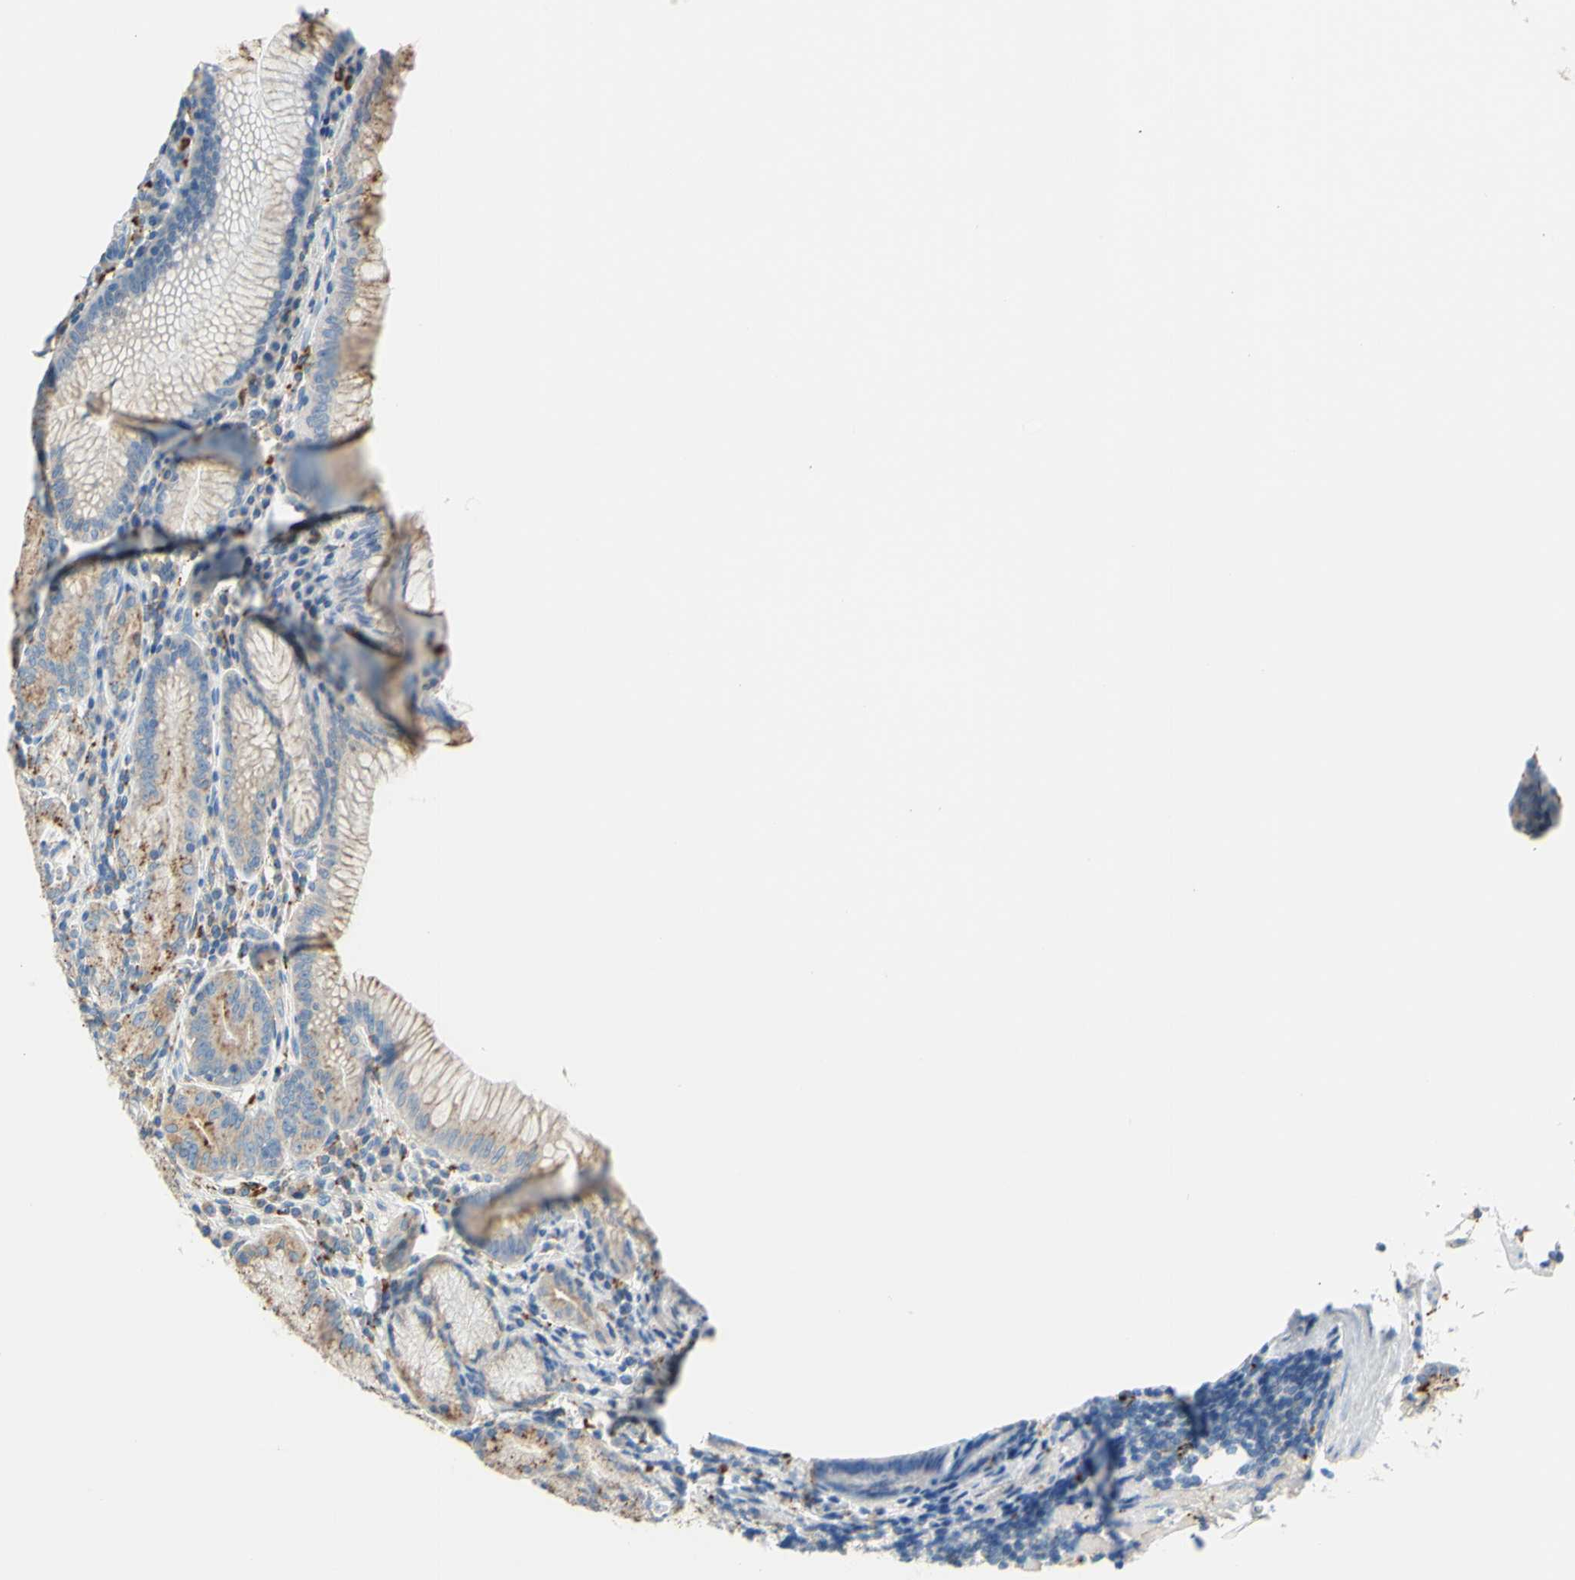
{"staining": {"intensity": "moderate", "quantity": ">75%", "location": "cytoplasmic/membranous"}, "tissue": "stomach", "cell_type": "Glandular cells", "image_type": "normal", "snomed": [{"axis": "morphology", "description": "Normal tissue, NOS"}, {"axis": "topography", "description": "Stomach, lower"}], "caption": "DAB (3,3'-diaminobenzidine) immunohistochemical staining of unremarkable human stomach exhibits moderate cytoplasmic/membranous protein positivity in approximately >75% of glandular cells. Nuclei are stained in blue.", "gene": "CTSD", "patient": {"sex": "female", "age": 76}}